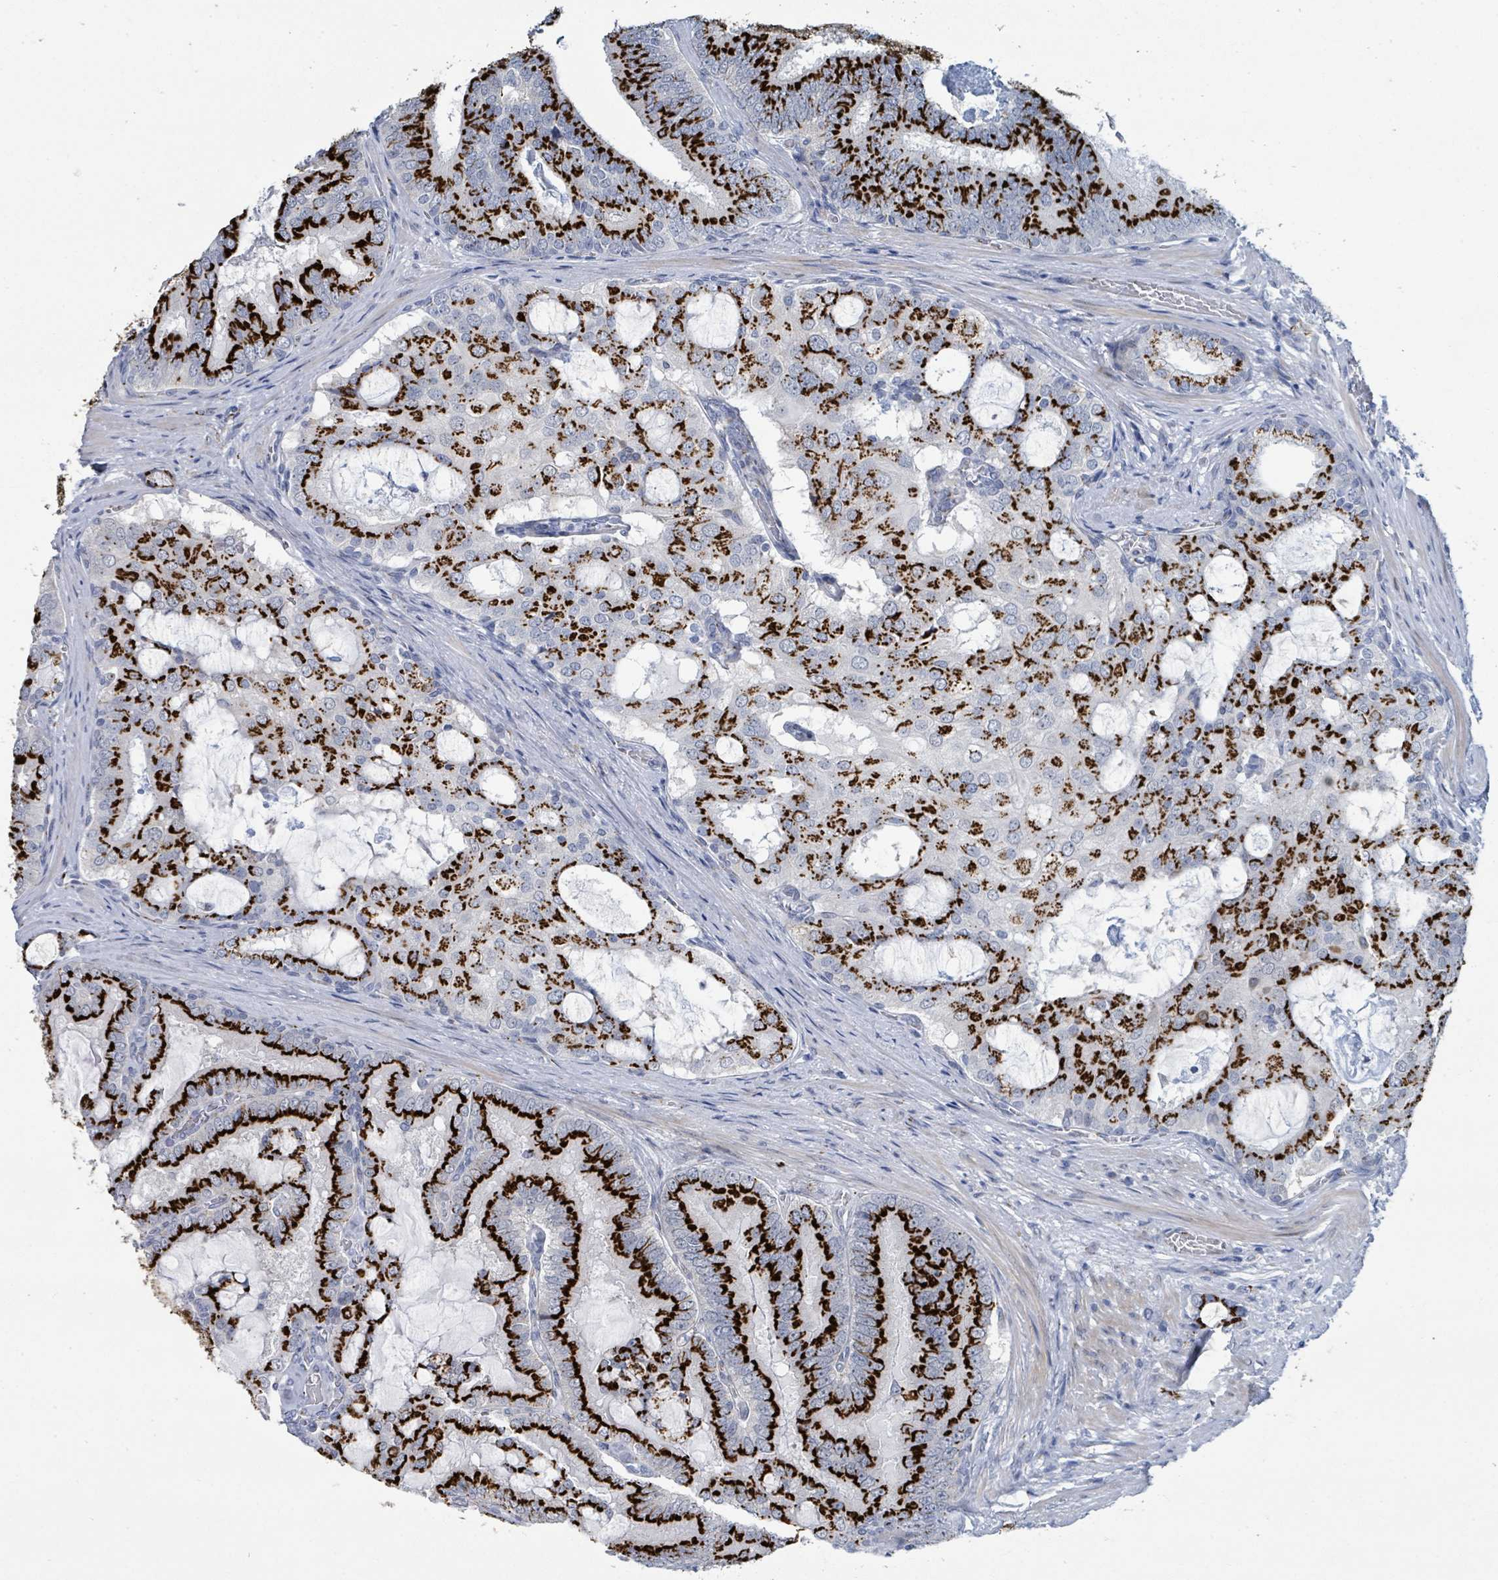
{"staining": {"intensity": "strong", "quantity": ">75%", "location": "cytoplasmic/membranous"}, "tissue": "prostate cancer", "cell_type": "Tumor cells", "image_type": "cancer", "snomed": [{"axis": "morphology", "description": "Adenocarcinoma, High grade"}, {"axis": "topography", "description": "Prostate"}], "caption": "A brown stain shows strong cytoplasmic/membranous positivity of a protein in prostate high-grade adenocarcinoma tumor cells.", "gene": "DCAF5", "patient": {"sex": "male", "age": 55}}